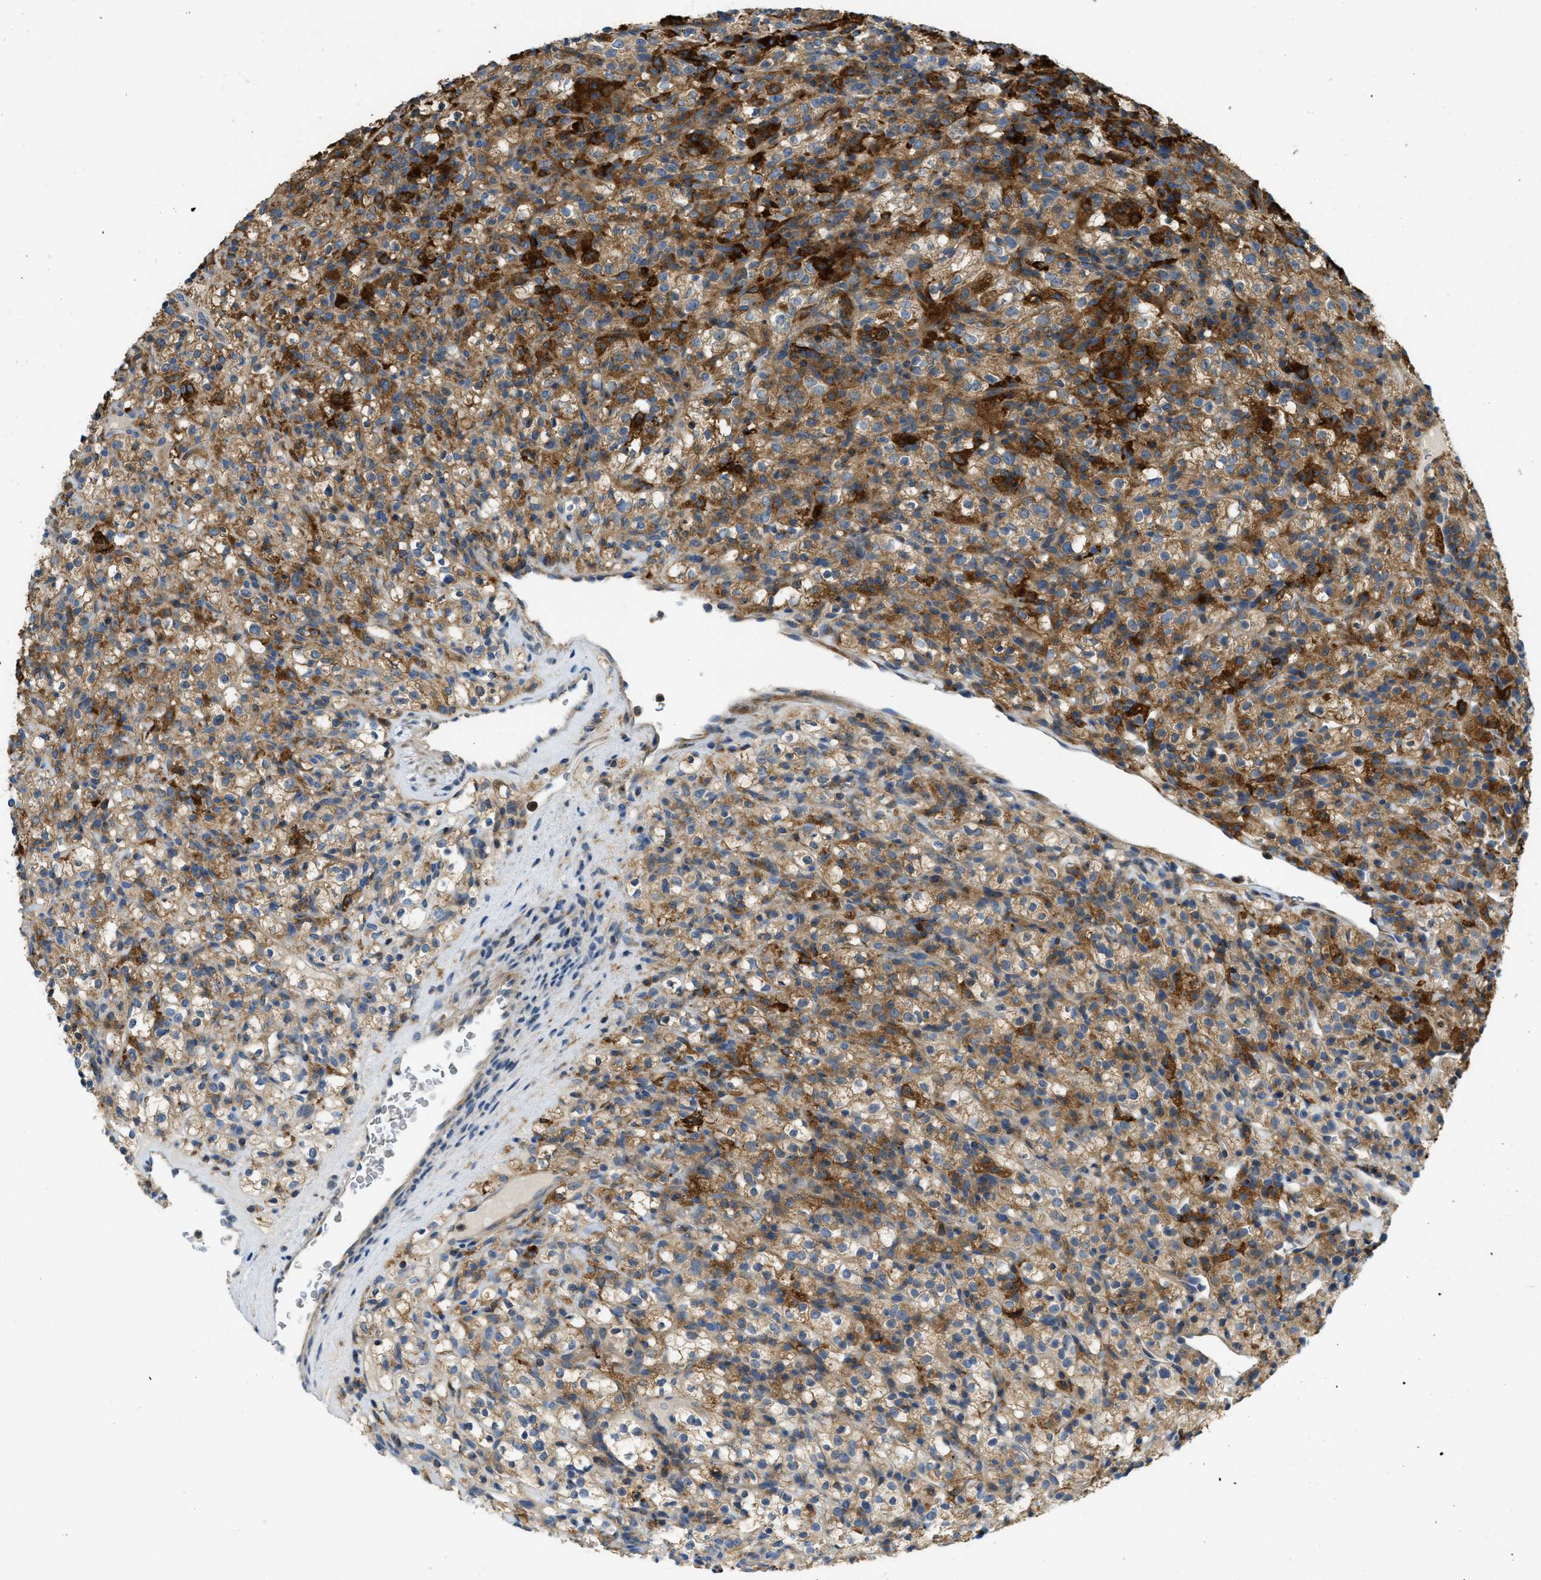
{"staining": {"intensity": "moderate", "quantity": ">75%", "location": "cytoplasmic/membranous"}, "tissue": "renal cancer", "cell_type": "Tumor cells", "image_type": "cancer", "snomed": [{"axis": "morphology", "description": "Normal tissue, NOS"}, {"axis": "morphology", "description": "Adenocarcinoma, NOS"}, {"axis": "topography", "description": "Kidney"}], "caption": "Renal cancer (adenocarcinoma) tissue reveals moderate cytoplasmic/membranous expression in about >75% of tumor cells", "gene": "RFFL", "patient": {"sex": "female", "age": 72}}